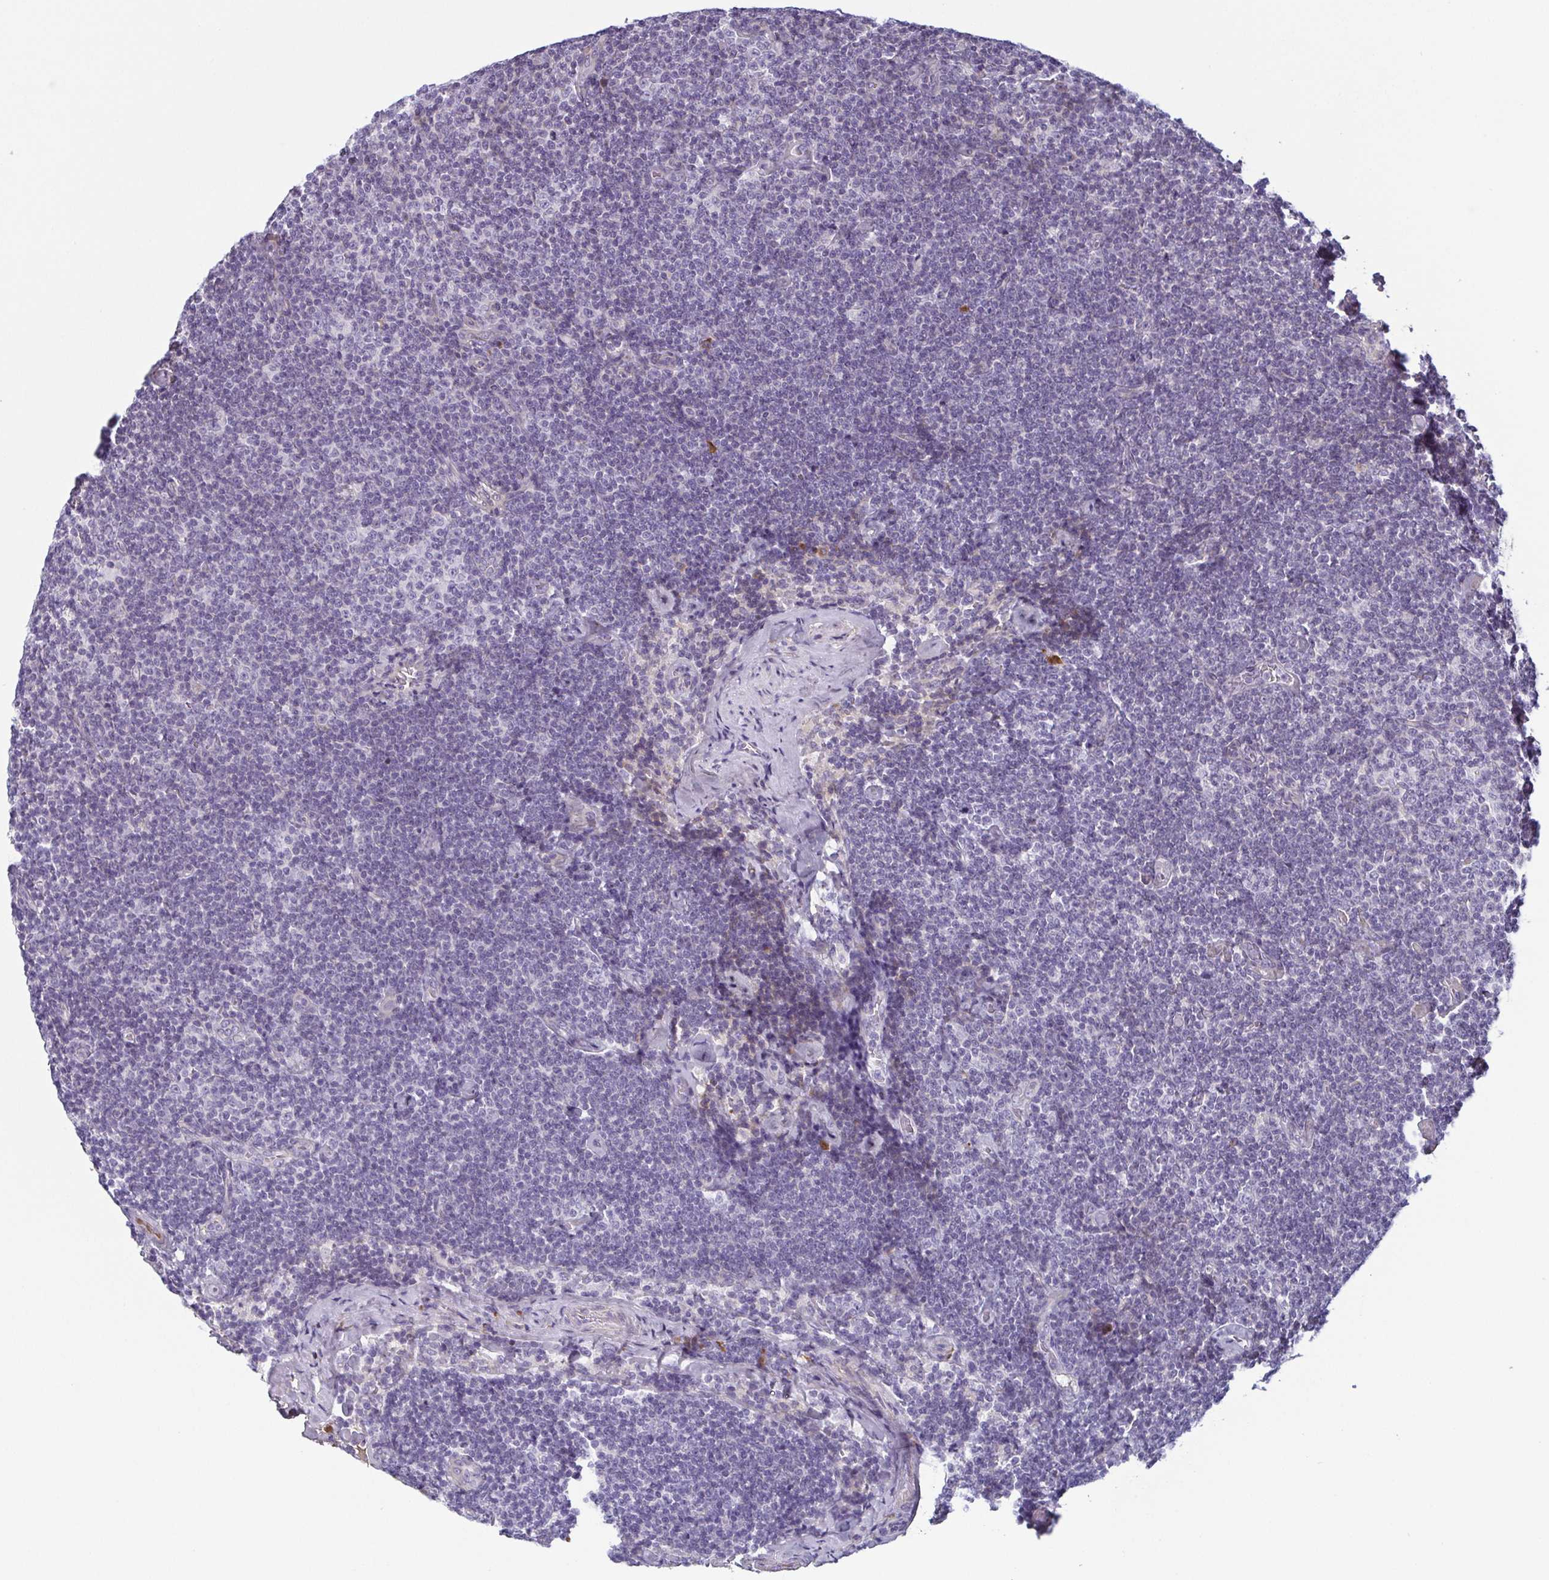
{"staining": {"intensity": "negative", "quantity": "none", "location": "none"}, "tissue": "lymphoma", "cell_type": "Tumor cells", "image_type": "cancer", "snomed": [{"axis": "morphology", "description": "Malignant lymphoma, non-Hodgkin's type, Low grade"}, {"axis": "topography", "description": "Lymph node"}], "caption": "An immunohistochemistry (IHC) photomicrograph of malignant lymphoma, non-Hodgkin's type (low-grade) is shown. There is no staining in tumor cells of malignant lymphoma, non-Hodgkin's type (low-grade).", "gene": "ECM1", "patient": {"sex": "male", "age": 81}}